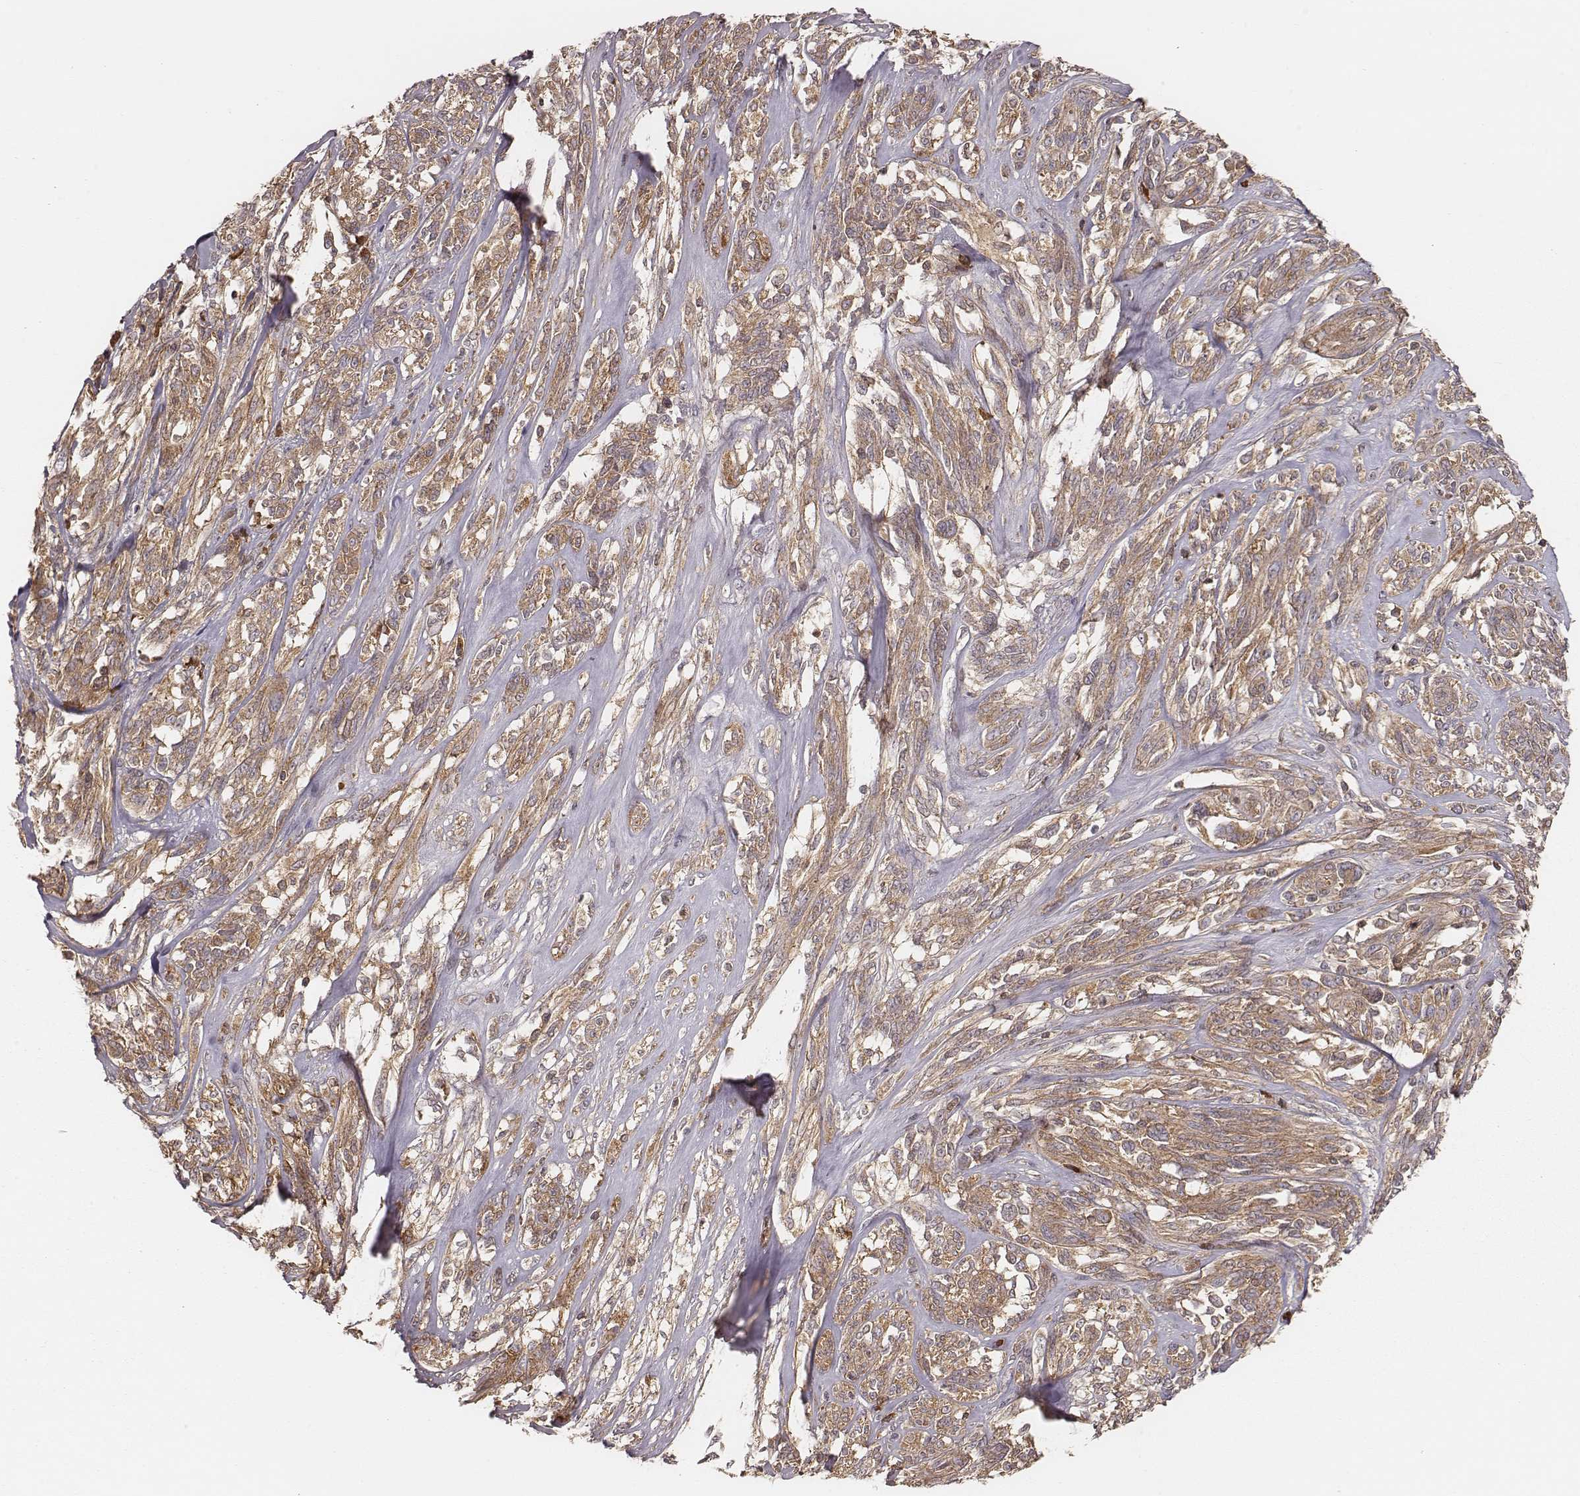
{"staining": {"intensity": "weak", "quantity": ">75%", "location": "cytoplasmic/membranous"}, "tissue": "melanoma", "cell_type": "Tumor cells", "image_type": "cancer", "snomed": [{"axis": "morphology", "description": "Malignant melanoma, NOS"}, {"axis": "topography", "description": "Skin"}], "caption": "Brown immunohistochemical staining in melanoma exhibits weak cytoplasmic/membranous staining in approximately >75% of tumor cells. Using DAB (3,3'-diaminobenzidine) (brown) and hematoxylin (blue) stains, captured at high magnification using brightfield microscopy.", "gene": "CARS1", "patient": {"sex": "female", "age": 91}}